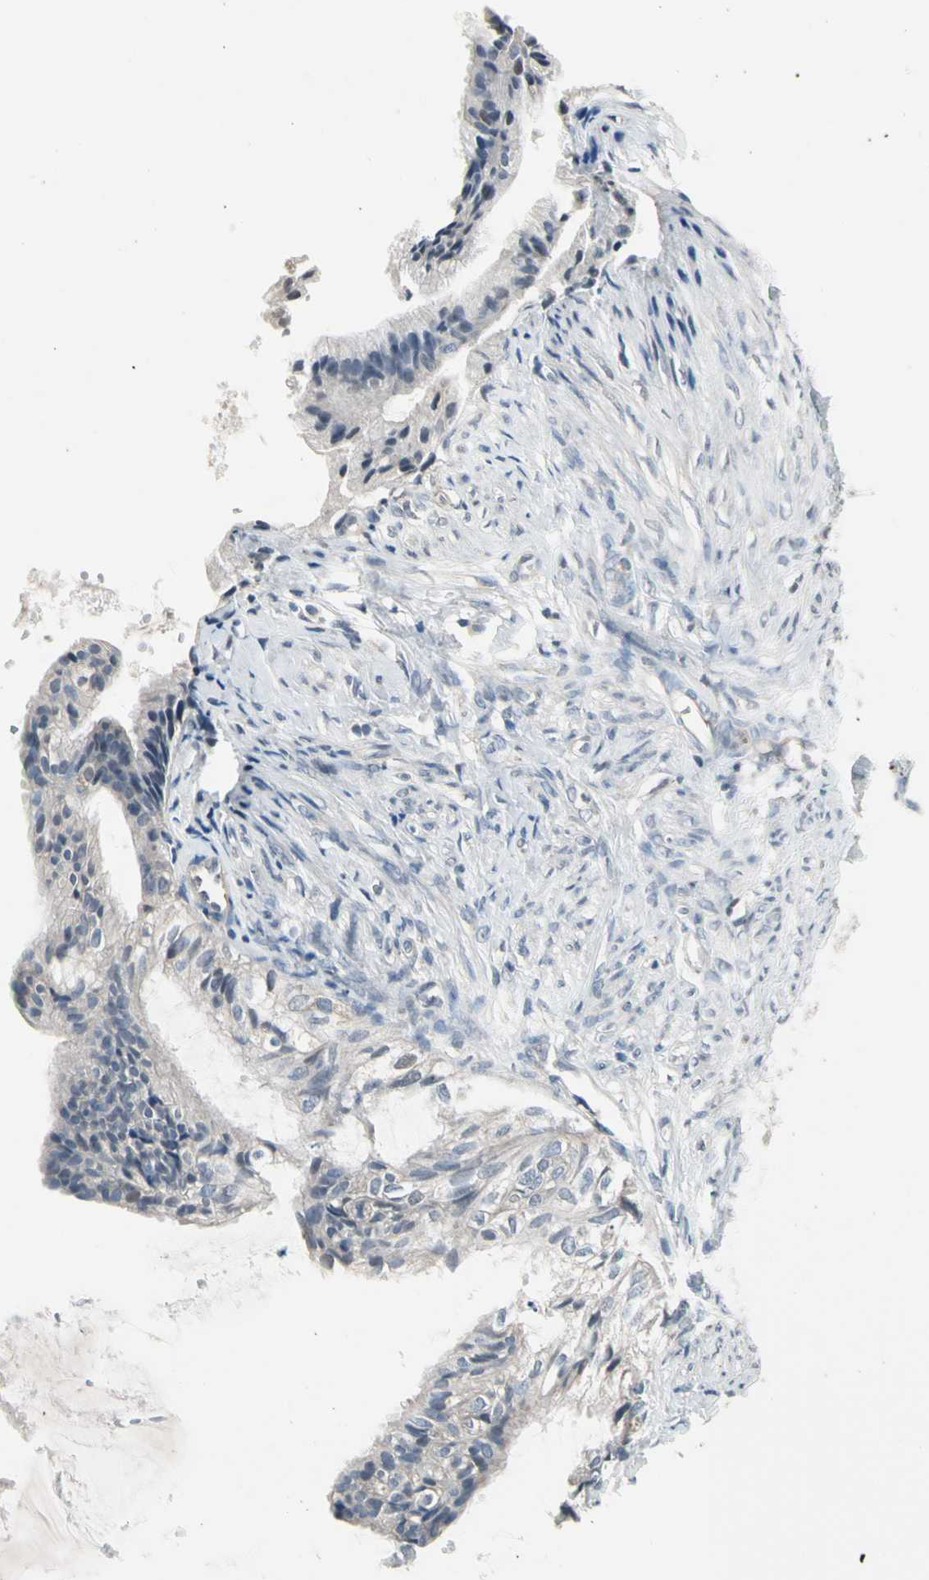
{"staining": {"intensity": "weak", "quantity": "<25%", "location": "cytoplasmic/membranous"}, "tissue": "cervical cancer", "cell_type": "Tumor cells", "image_type": "cancer", "snomed": [{"axis": "morphology", "description": "Normal tissue, NOS"}, {"axis": "morphology", "description": "Adenocarcinoma, NOS"}, {"axis": "topography", "description": "Cervix"}, {"axis": "topography", "description": "Endometrium"}], "caption": "This is an immunohistochemistry photomicrograph of human cervical adenocarcinoma. There is no expression in tumor cells.", "gene": "SV2A", "patient": {"sex": "female", "age": 86}}